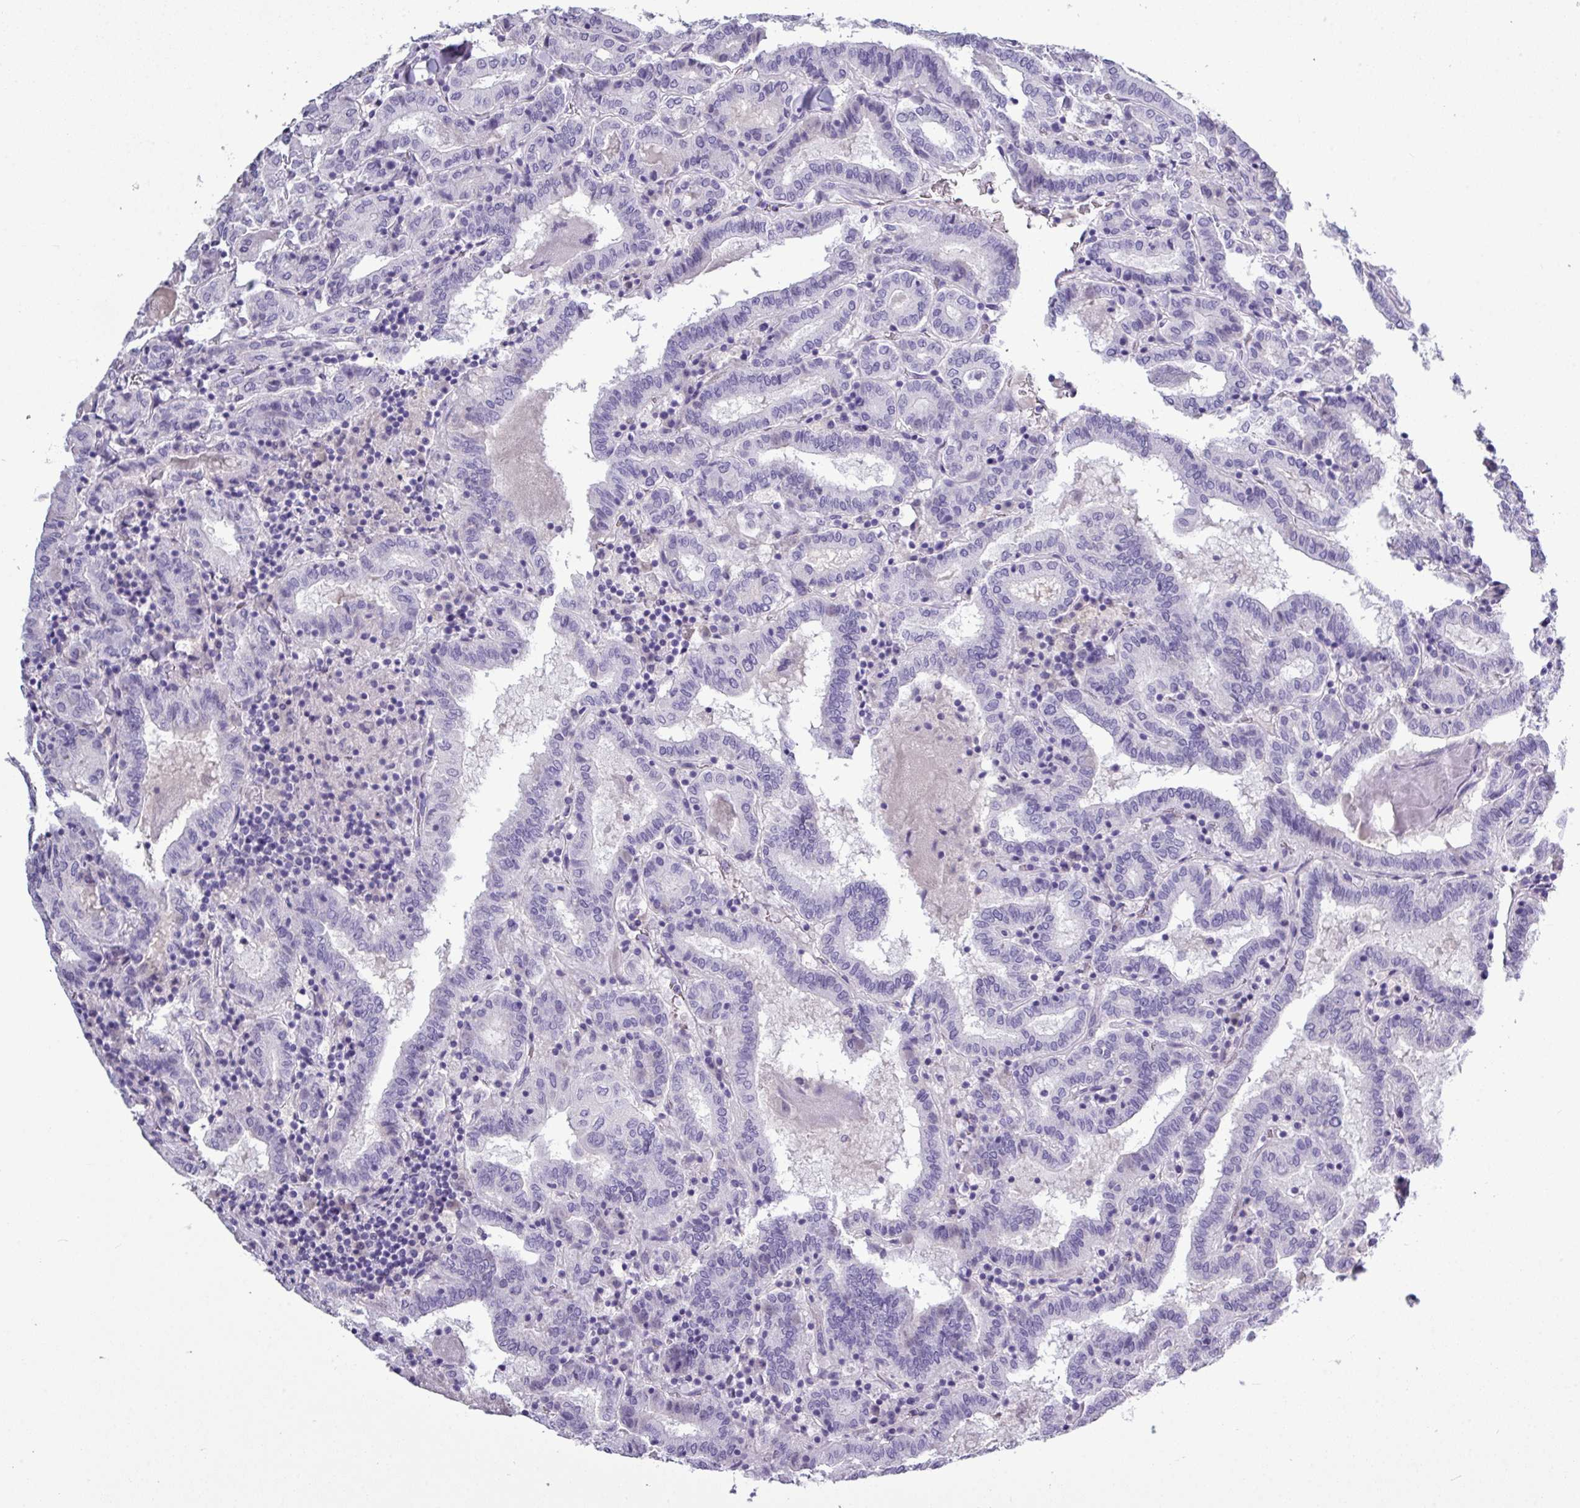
{"staining": {"intensity": "negative", "quantity": "none", "location": "none"}, "tissue": "thyroid cancer", "cell_type": "Tumor cells", "image_type": "cancer", "snomed": [{"axis": "morphology", "description": "Papillary adenocarcinoma, NOS"}, {"axis": "topography", "description": "Thyroid gland"}], "caption": "Thyroid cancer stained for a protein using immunohistochemistry exhibits no expression tumor cells.", "gene": "TMEM91", "patient": {"sex": "female", "age": 72}}